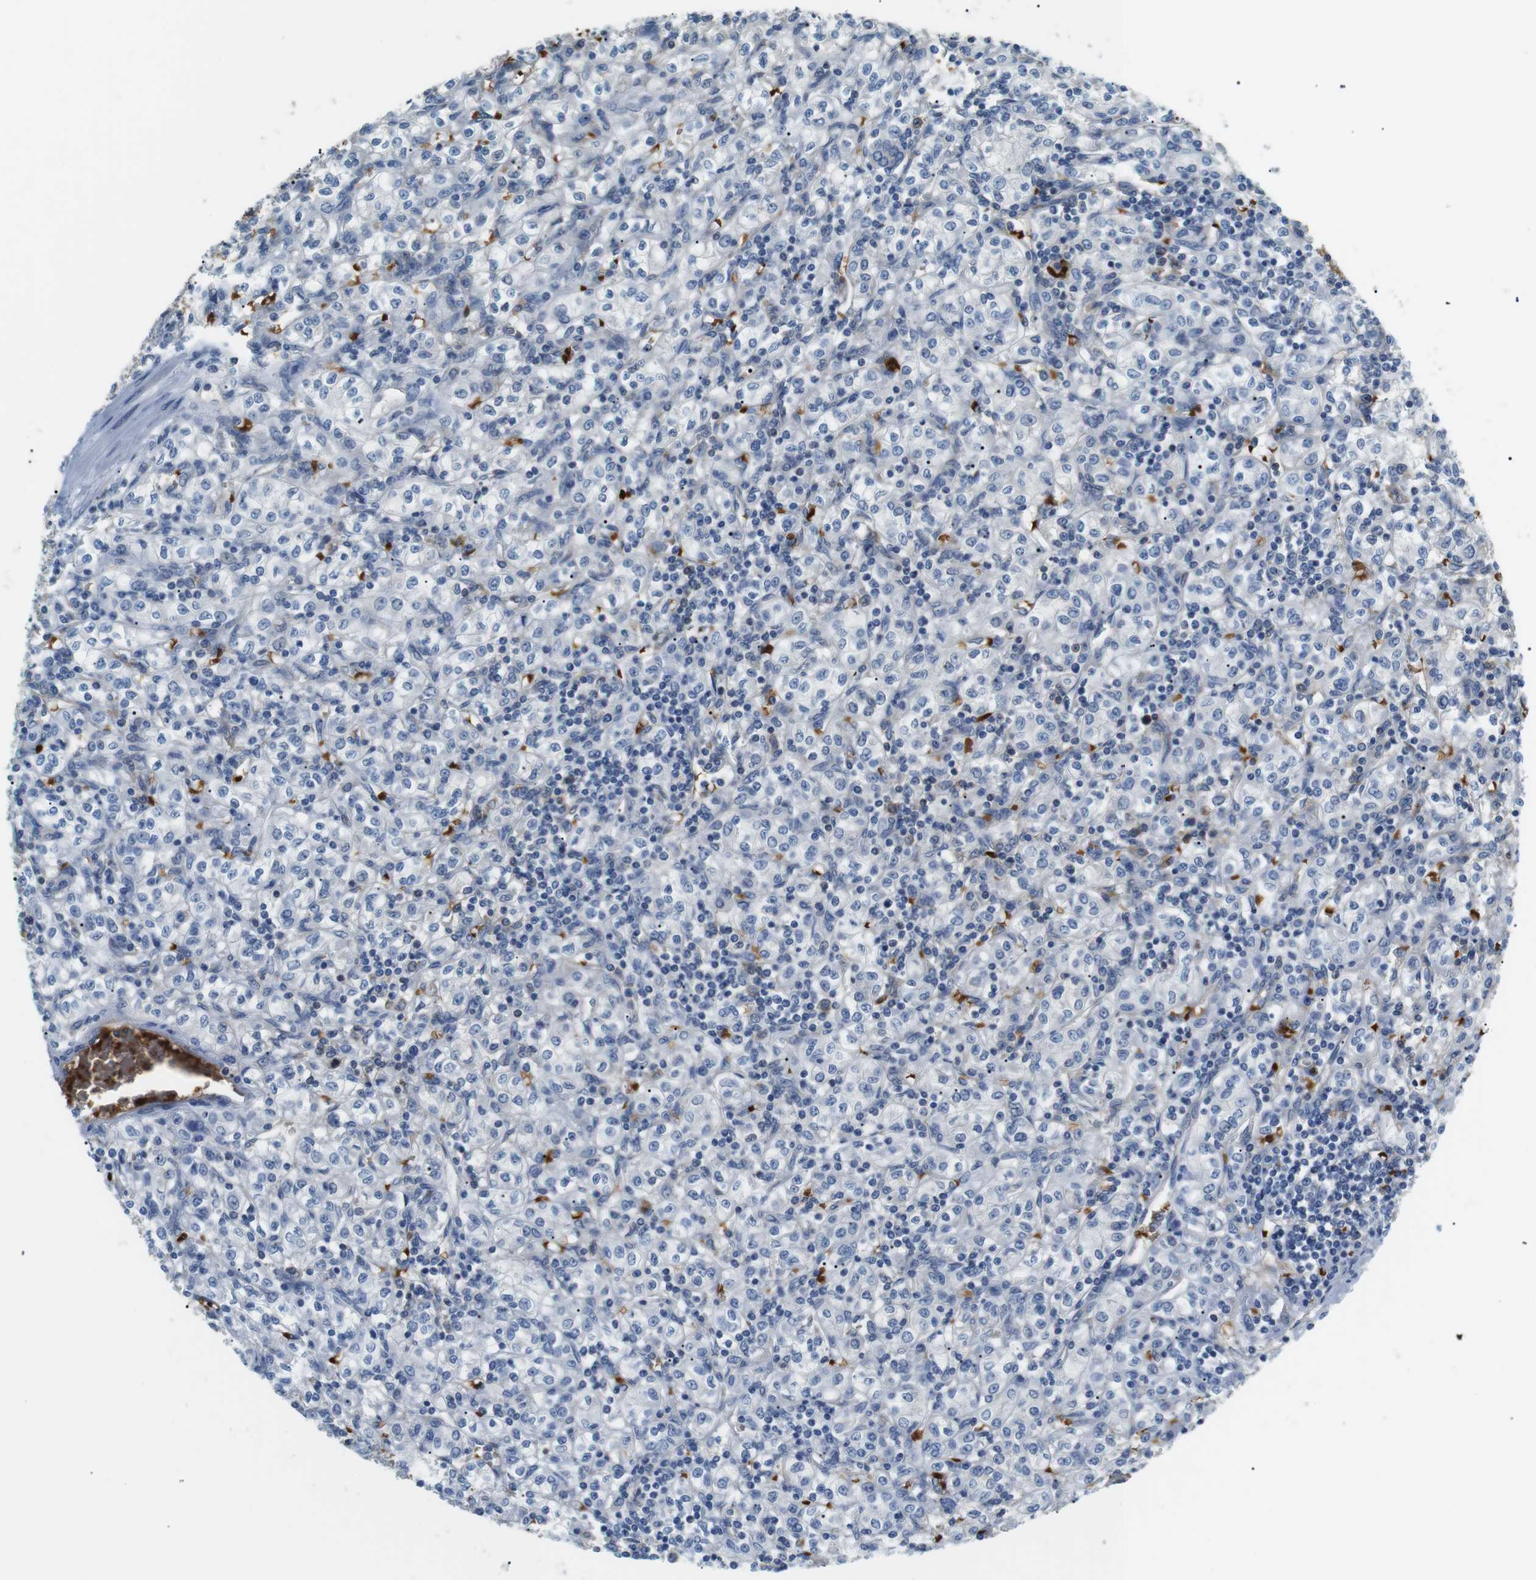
{"staining": {"intensity": "negative", "quantity": "none", "location": "none"}, "tissue": "renal cancer", "cell_type": "Tumor cells", "image_type": "cancer", "snomed": [{"axis": "morphology", "description": "Adenocarcinoma, NOS"}, {"axis": "topography", "description": "Kidney"}], "caption": "Tumor cells are negative for protein expression in human renal cancer.", "gene": "ADCY10", "patient": {"sex": "male", "age": 77}}